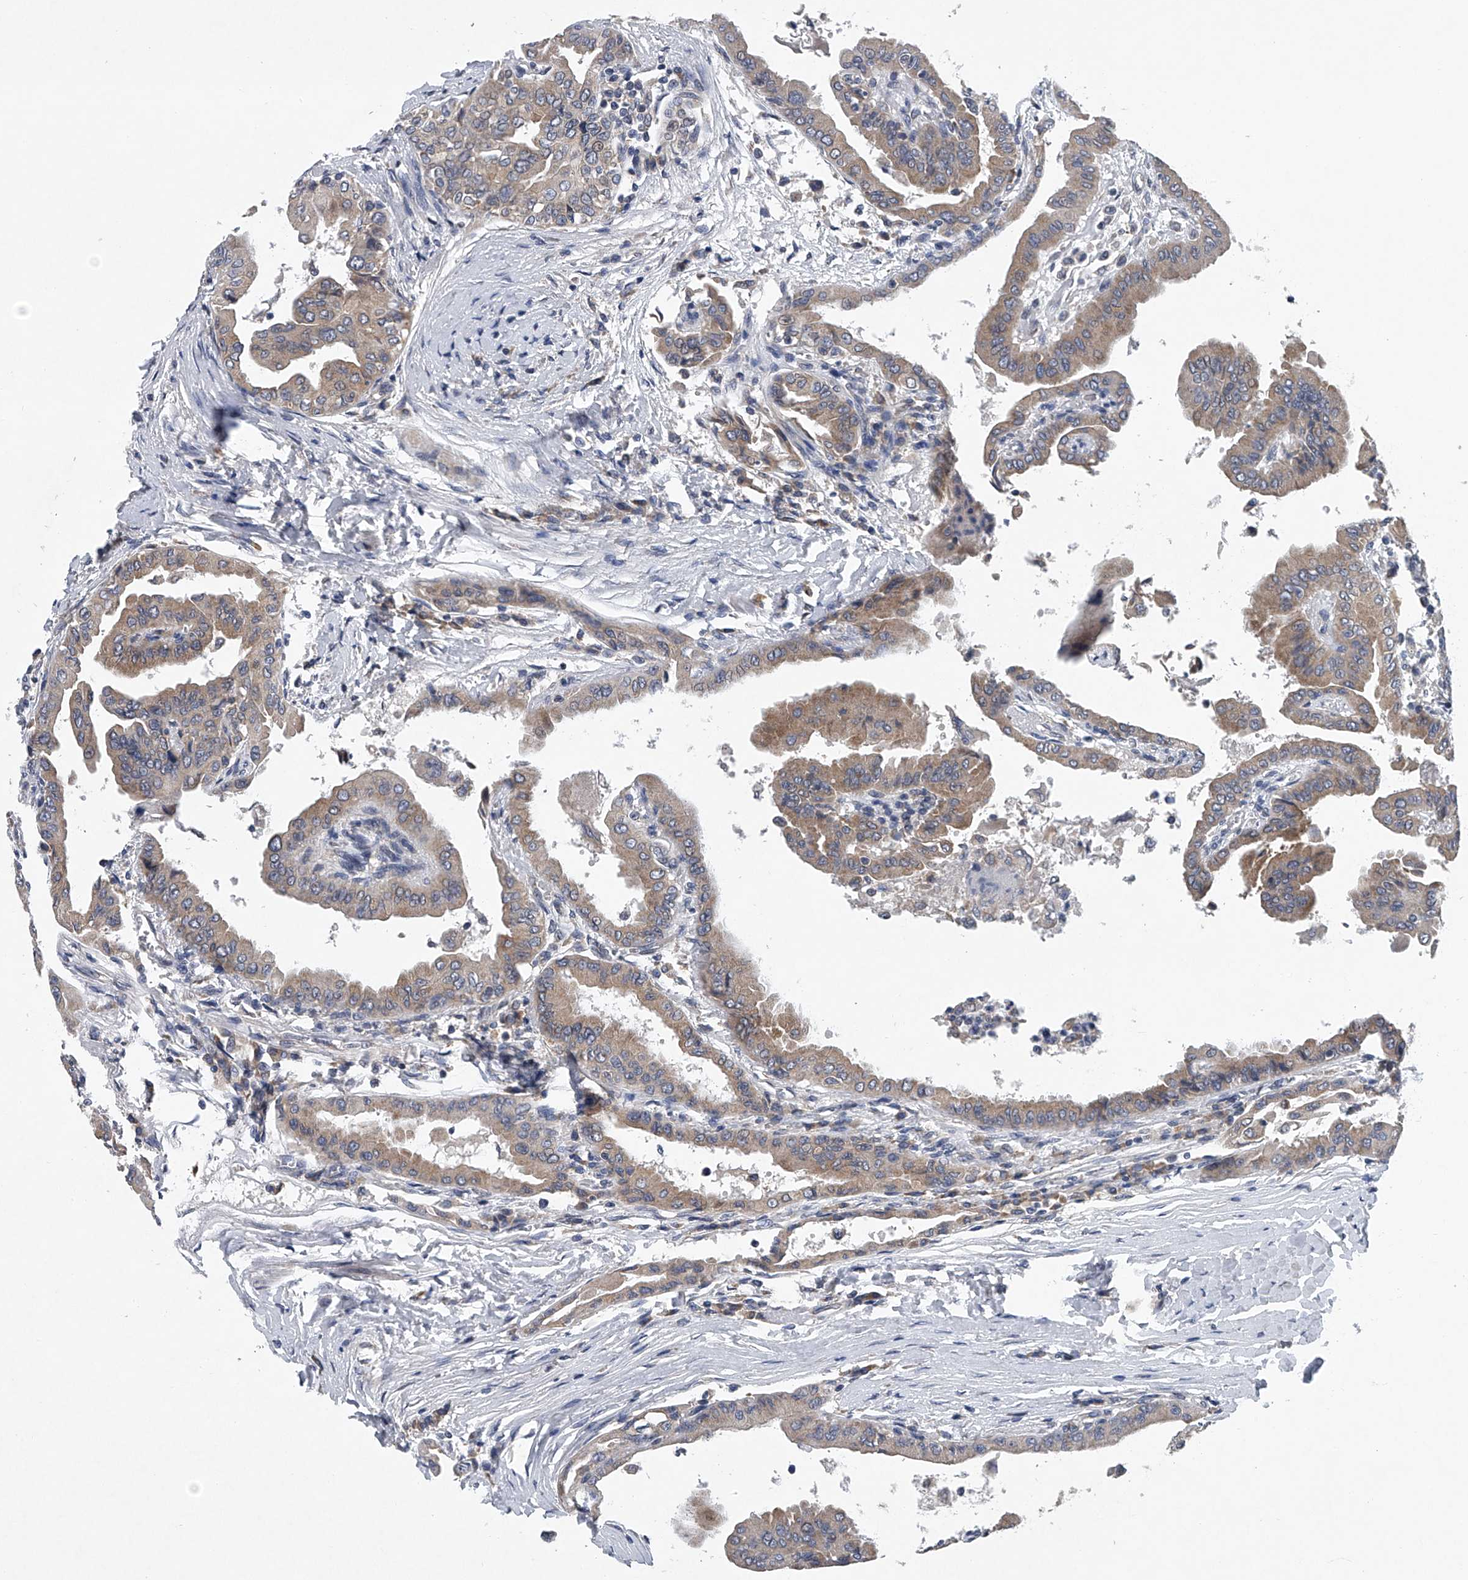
{"staining": {"intensity": "moderate", "quantity": ">75%", "location": "cytoplasmic/membranous"}, "tissue": "thyroid cancer", "cell_type": "Tumor cells", "image_type": "cancer", "snomed": [{"axis": "morphology", "description": "Papillary adenocarcinoma, NOS"}, {"axis": "topography", "description": "Thyroid gland"}], "caption": "An image of thyroid papillary adenocarcinoma stained for a protein shows moderate cytoplasmic/membranous brown staining in tumor cells. Using DAB (brown) and hematoxylin (blue) stains, captured at high magnification using brightfield microscopy.", "gene": "RNF5", "patient": {"sex": "male", "age": 33}}